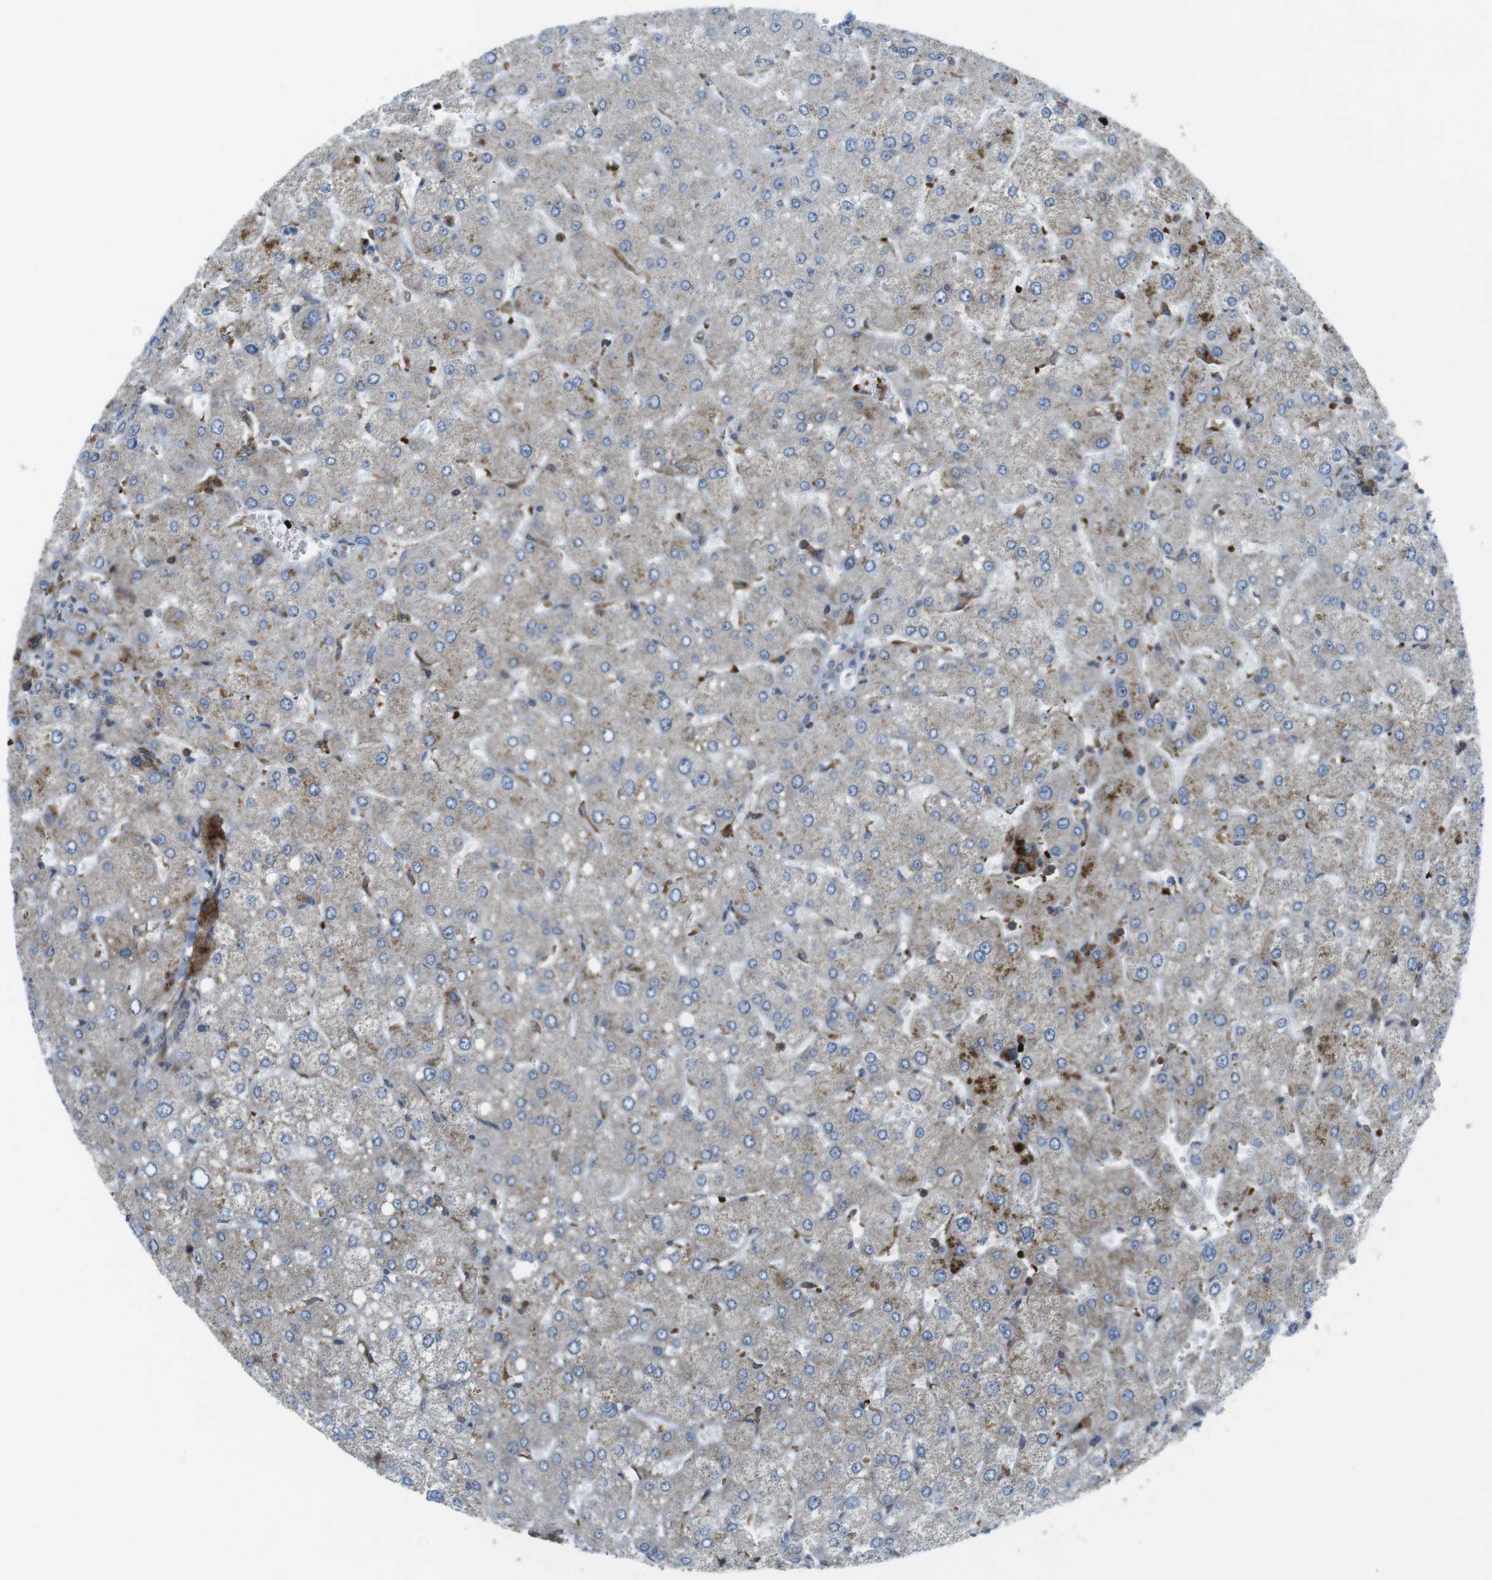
{"staining": {"intensity": "weak", "quantity": "25%-75%", "location": "cytoplasmic/membranous"}, "tissue": "liver", "cell_type": "Cholangiocytes", "image_type": "normal", "snomed": [{"axis": "morphology", "description": "Normal tissue, NOS"}, {"axis": "topography", "description": "Liver"}], "caption": "This micrograph demonstrates immunohistochemistry staining of benign liver, with low weak cytoplasmic/membranous positivity in approximately 25%-75% of cholangiocytes.", "gene": "CUL7", "patient": {"sex": "male", "age": 55}}